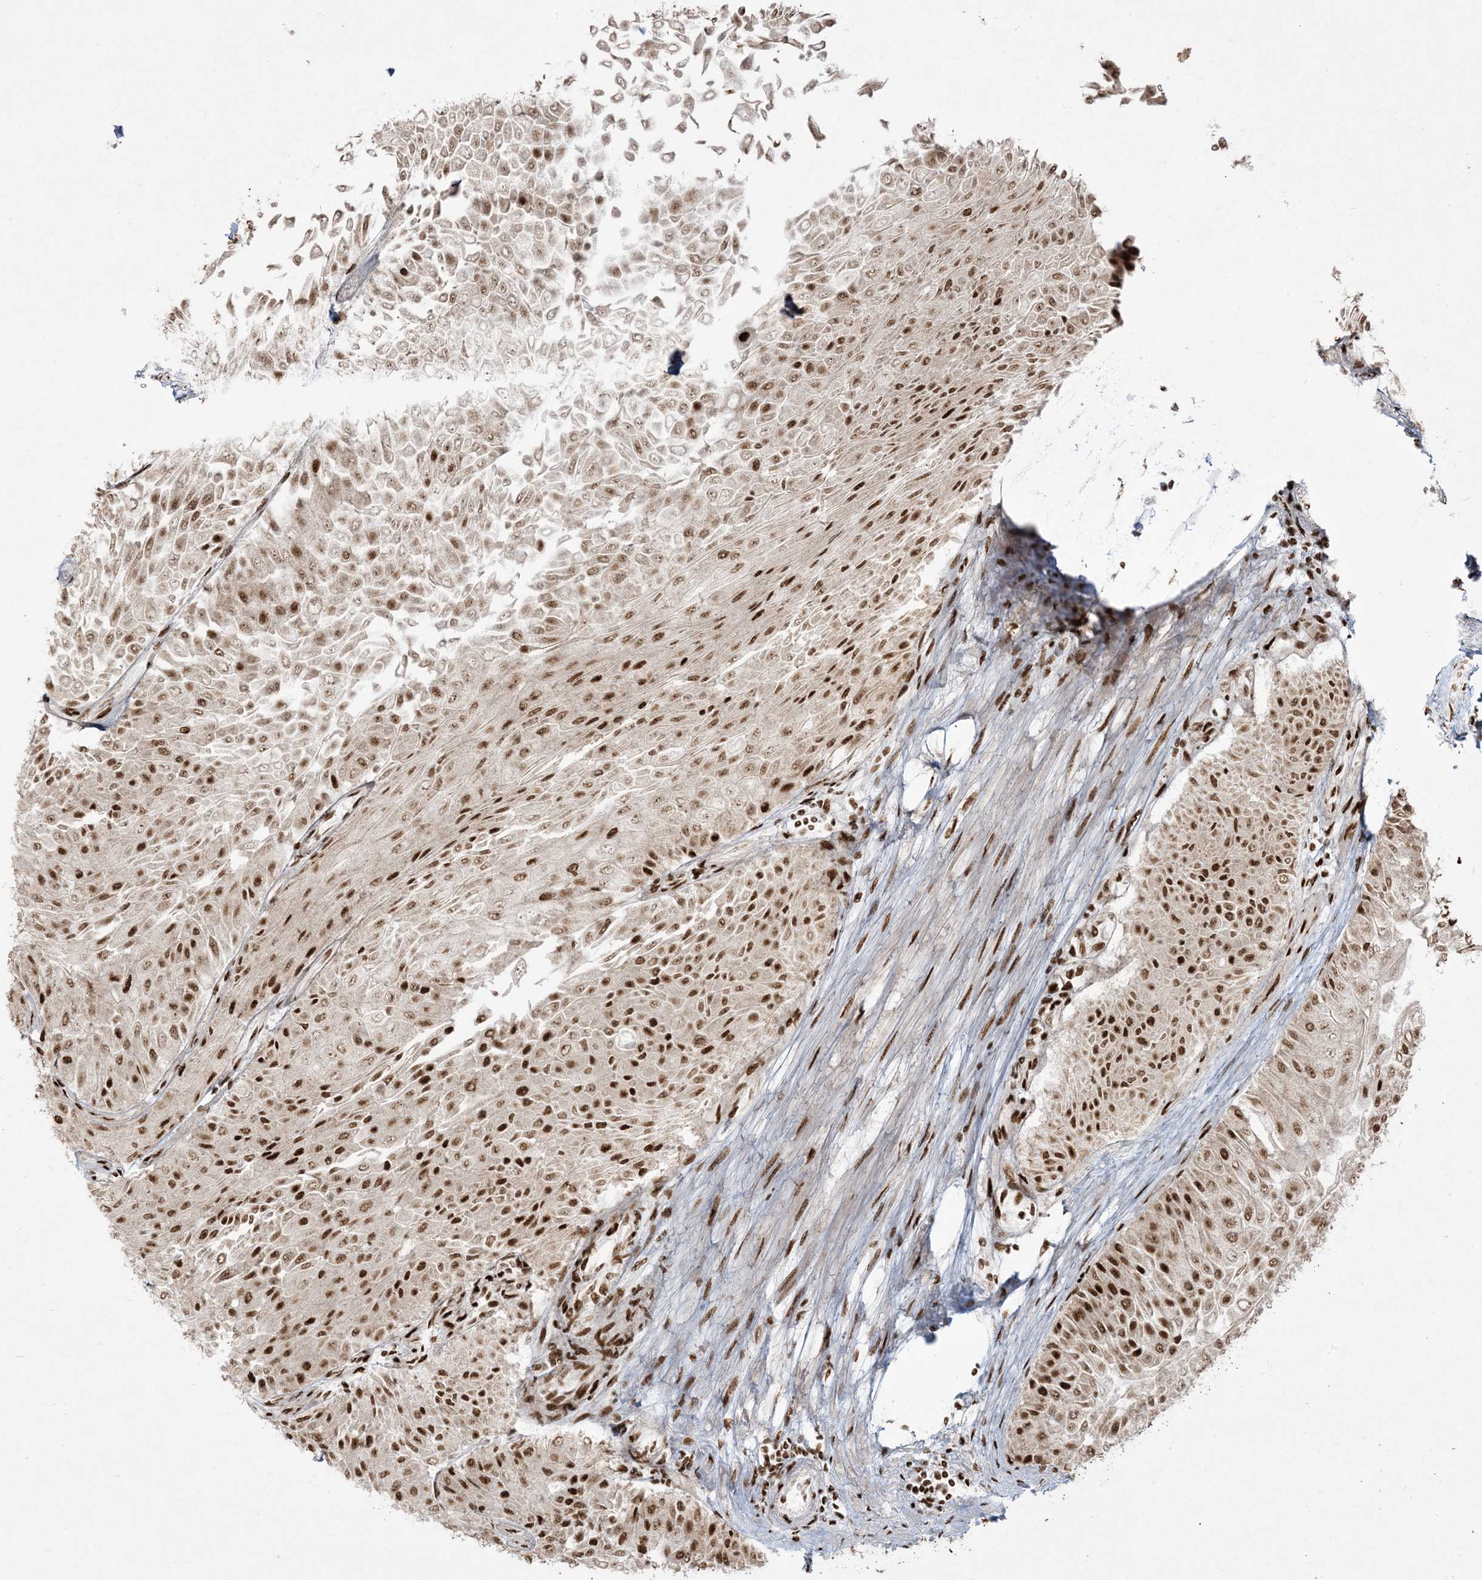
{"staining": {"intensity": "strong", "quantity": "25%-75%", "location": "nuclear"}, "tissue": "urothelial cancer", "cell_type": "Tumor cells", "image_type": "cancer", "snomed": [{"axis": "morphology", "description": "Urothelial carcinoma, Low grade"}, {"axis": "topography", "description": "Urinary bladder"}], "caption": "Immunohistochemical staining of urothelial carcinoma (low-grade) displays strong nuclear protein expression in about 25%-75% of tumor cells.", "gene": "RBM10", "patient": {"sex": "male", "age": 67}}